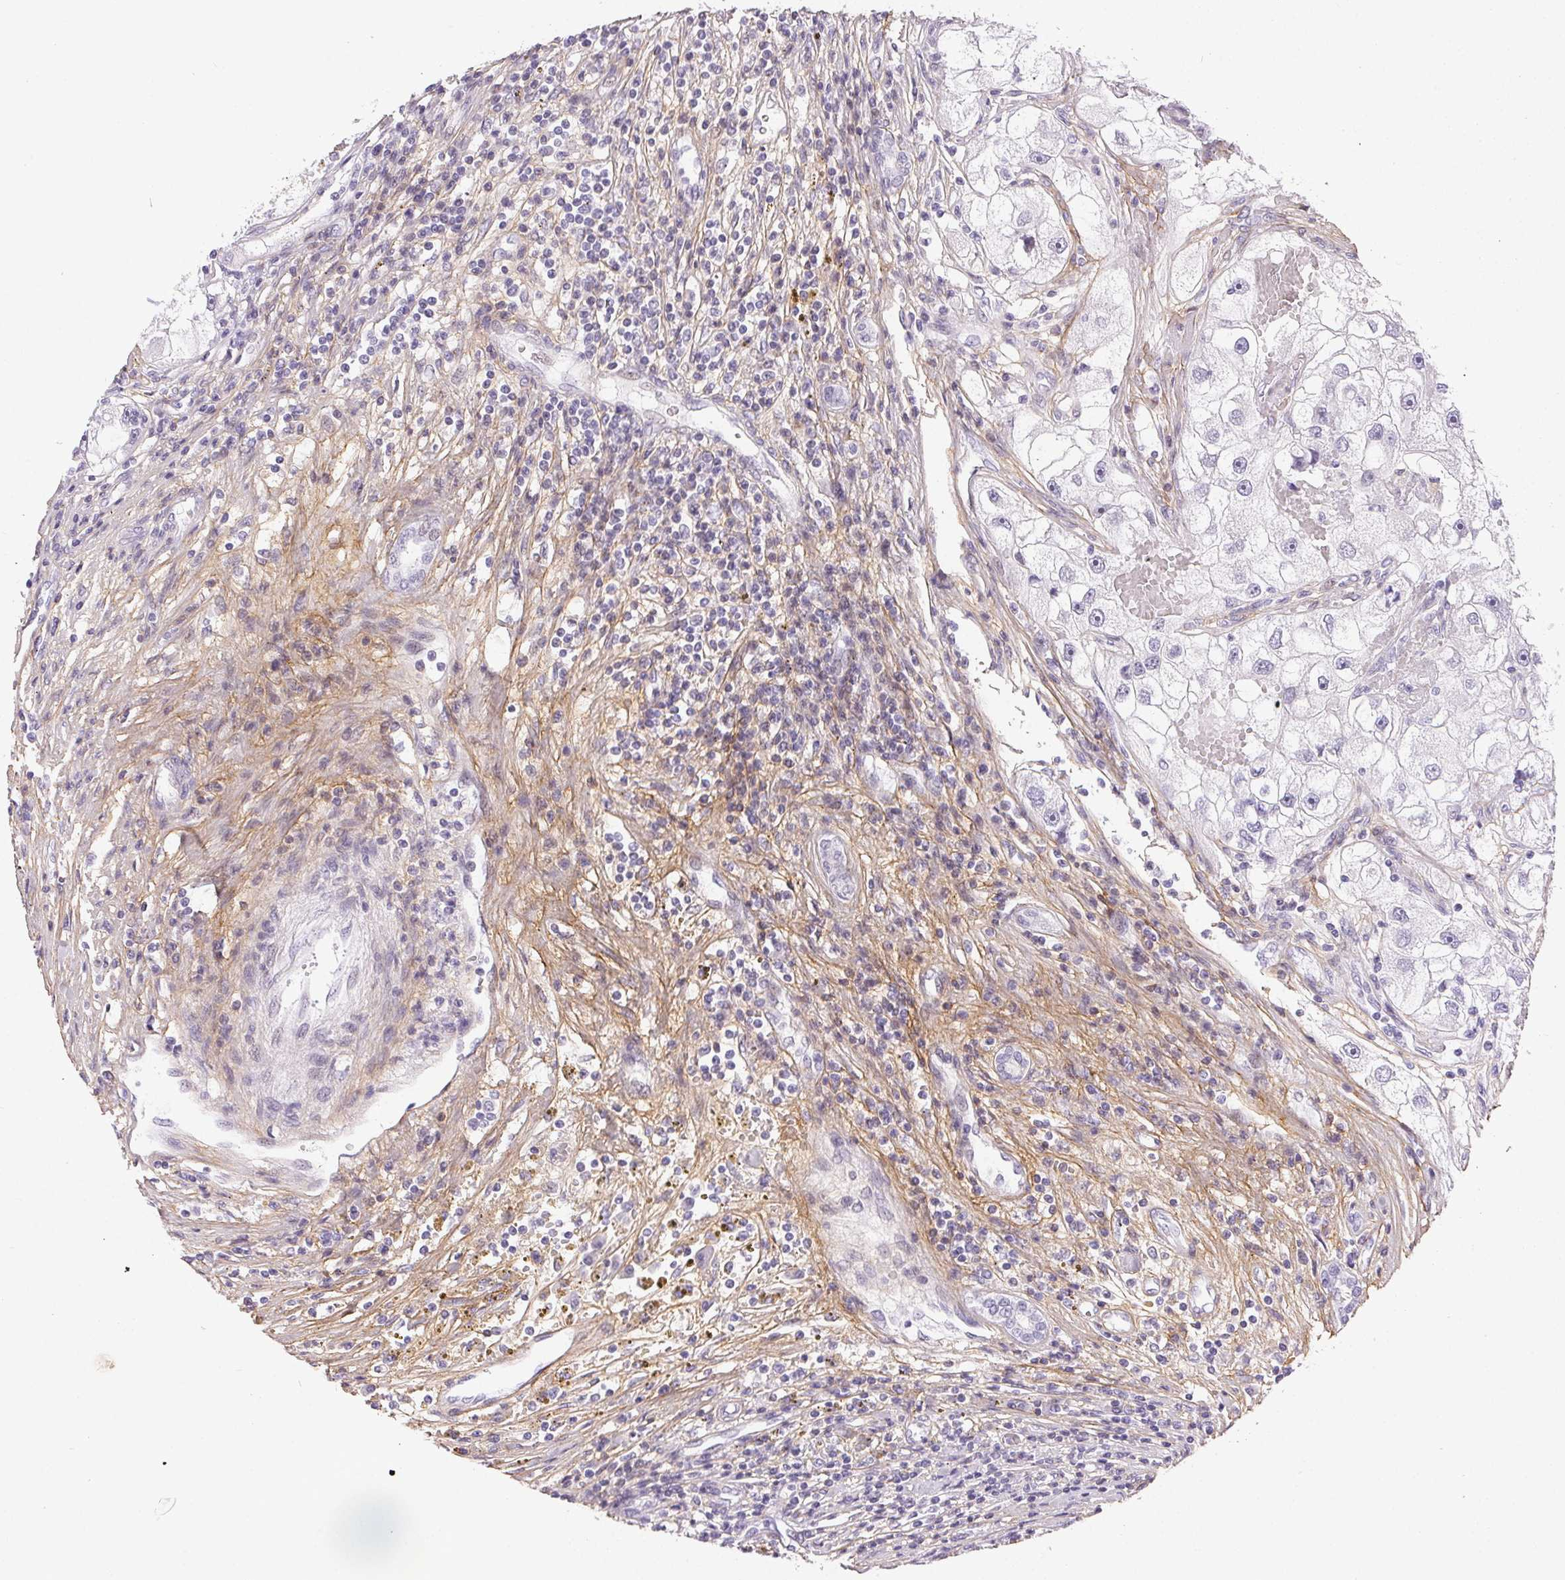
{"staining": {"intensity": "negative", "quantity": "none", "location": "none"}, "tissue": "renal cancer", "cell_type": "Tumor cells", "image_type": "cancer", "snomed": [{"axis": "morphology", "description": "Adenocarcinoma, NOS"}, {"axis": "topography", "description": "Kidney"}], "caption": "IHC photomicrograph of human renal adenocarcinoma stained for a protein (brown), which demonstrates no staining in tumor cells.", "gene": "PDZD2", "patient": {"sex": "male", "age": 63}}